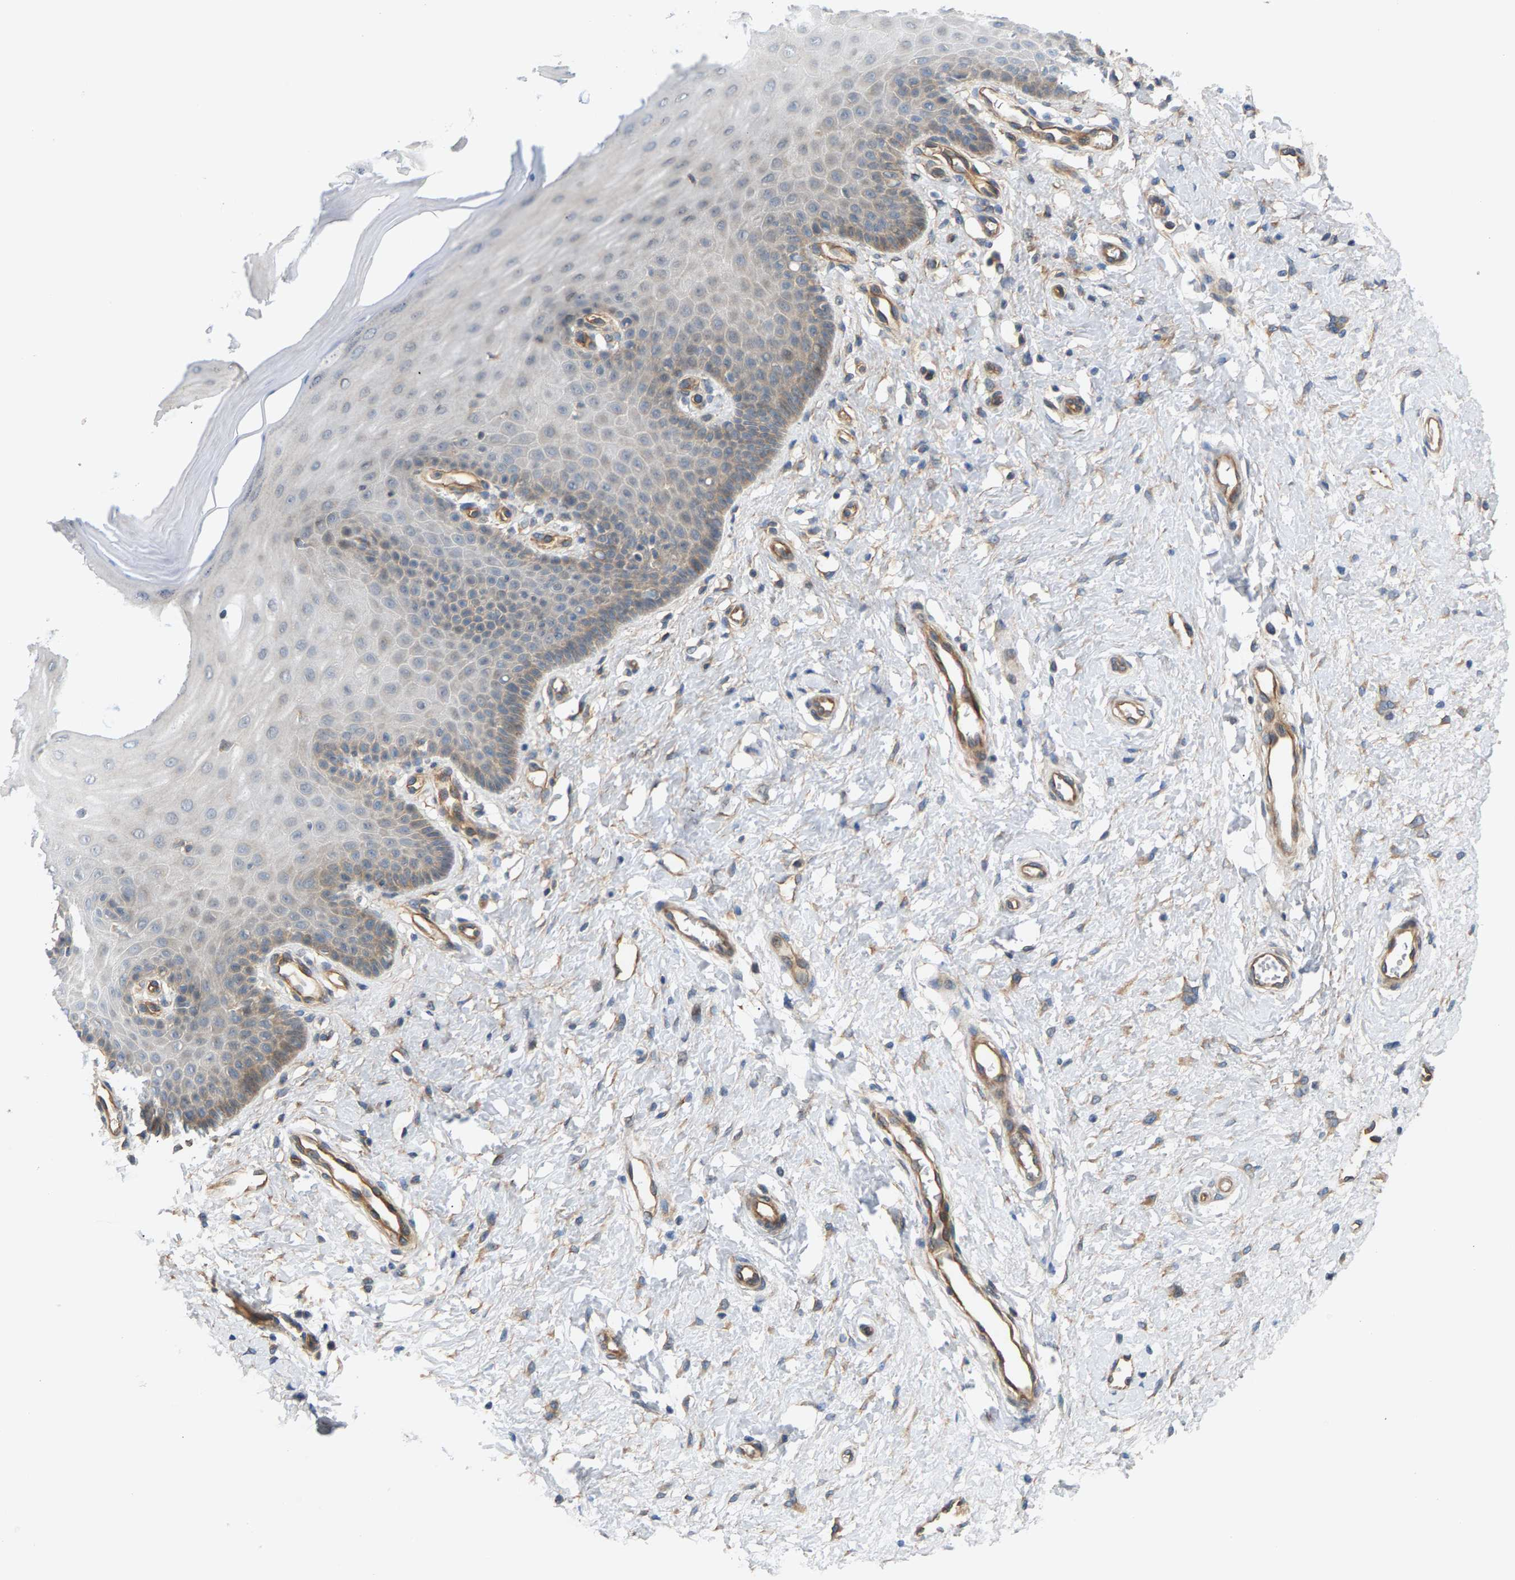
{"staining": {"intensity": "moderate", "quantity": "<25%", "location": "cytoplasmic/membranous"}, "tissue": "cervix", "cell_type": "Squamous epithelial cells", "image_type": "normal", "snomed": [{"axis": "morphology", "description": "Normal tissue, NOS"}, {"axis": "topography", "description": "Cervix"}], "caption": "Human cervix stained with a protein marker demonstrates moderate staining in squamous epithelial cells.", "gene": "KRTAP27", "patient": {"sex": "female", "age": 55}}